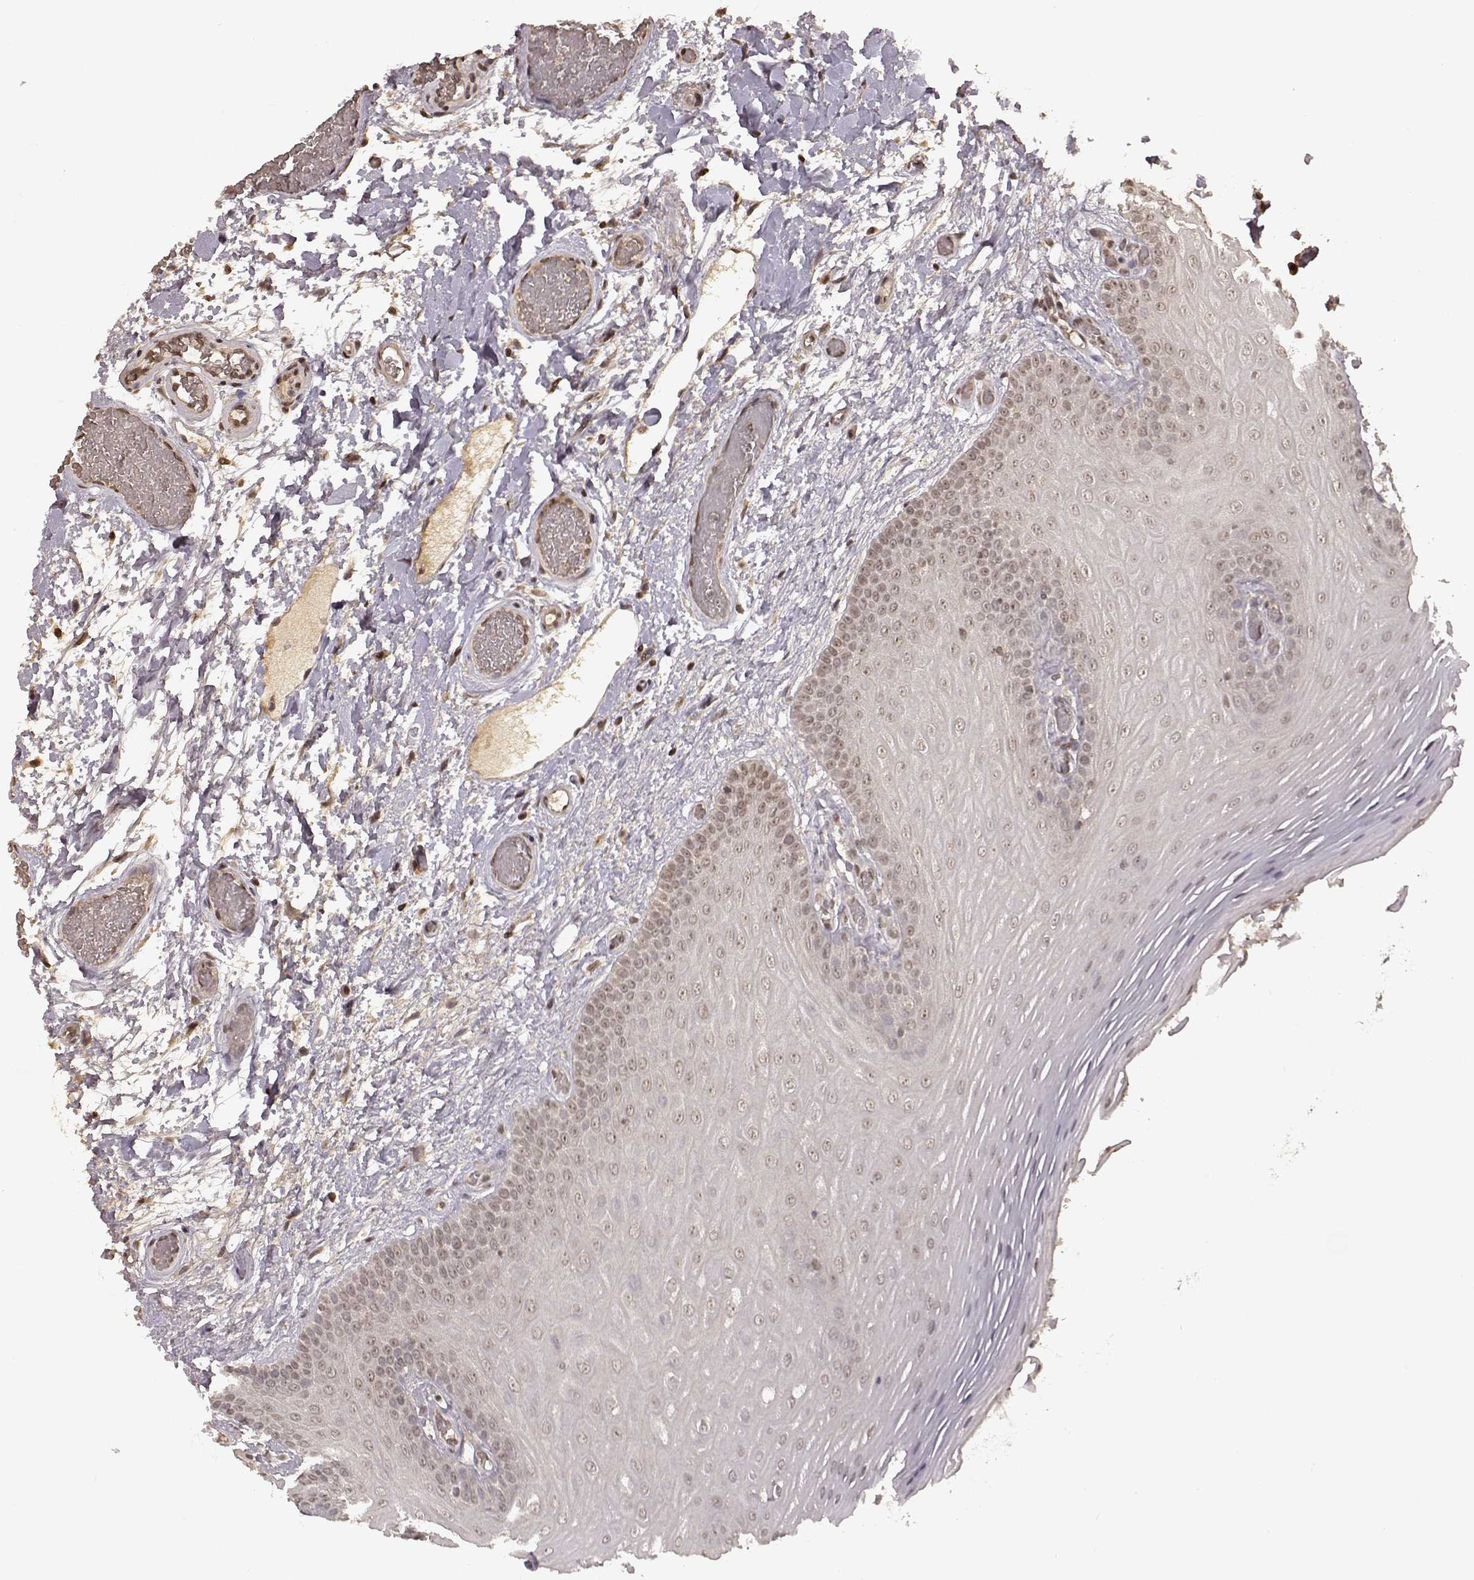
{"staining": {"intensity": "negative", "quantity": "none", "location": "none"}, "tissue": "oral mucosa", "cell_type": "Squamous epithelial cells", "image_type": "normal", "snomed": [{"axis": "morphology", "description": "Normal tissue, NOS"}, {"axis": "morphology", "description": "Squamous cell carcinoma, NOS"}, {"axis": "topography", "description": "Oral tissue"}, {"axis": "topography", "description": "Head-Neck"}], "caption": "An IHC histopathology image of unremarkable oral mucosa is shown. There is no staining in squamous epithelial cells of oral mucosa. The staining was performed using DAB (3,3'-diaminobenzidine) to visualize the protein expression in brown, while the nuclei were stained in blue with hematoxylin (Magnification: 20x).", "gene": "NTRK2", "patient": {"sex": "male", "age": 78}}